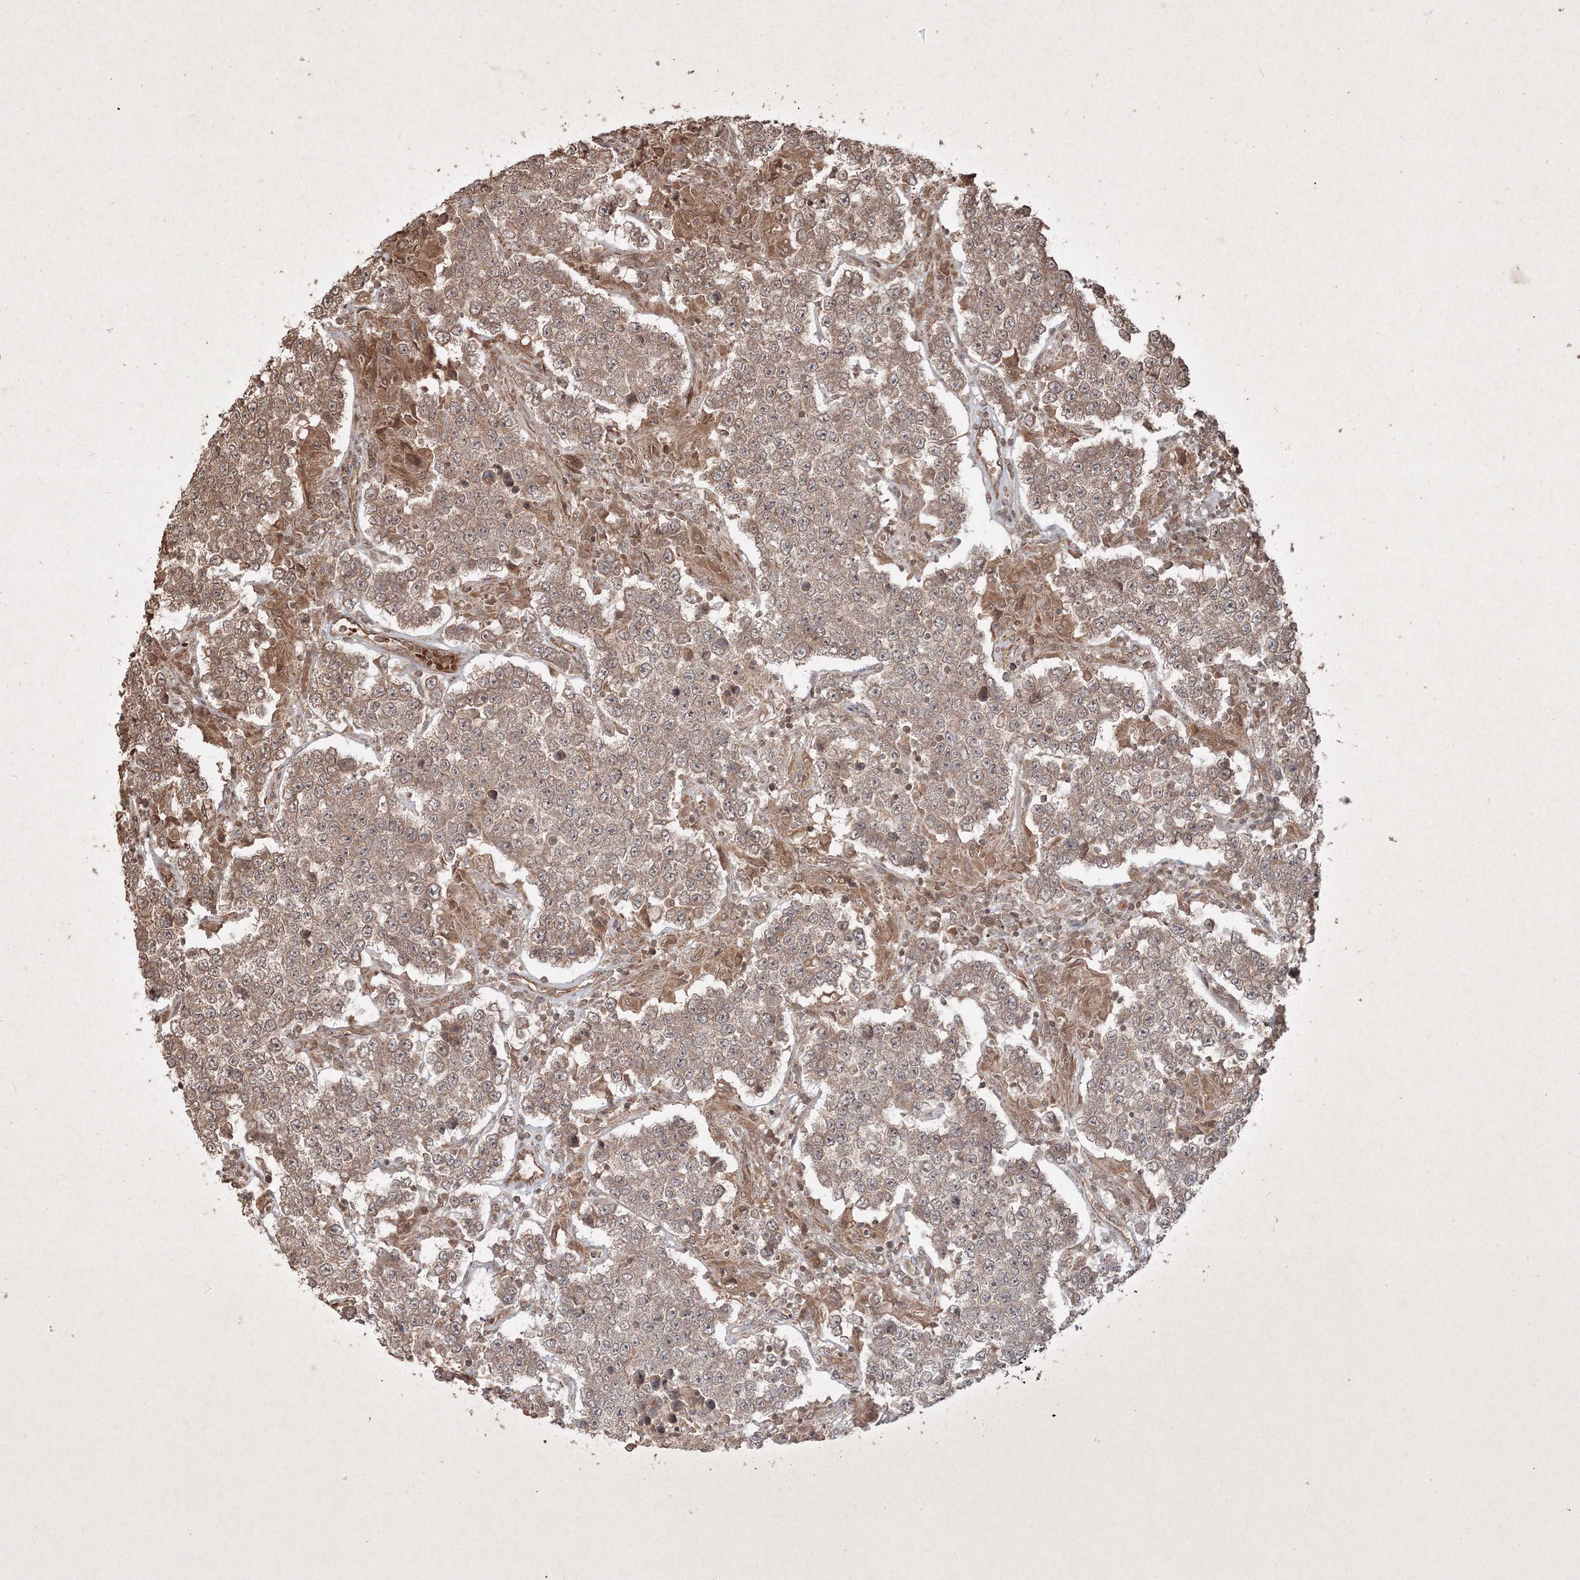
{"staining": {"intensity": "weak", "quantity": ">75%", "location": "cytoplasmic/membranous"}, "tissue": "testis cancer", "cell_type": "Tumor cells", "image_type": "cancer", "snomed": [{"axis": "morphology", "description": "Normal tissue, NOS"}, {"axis": "morphology", "description": "Urothelial carcinoma, High grade"}, {"axis": "morphology", "description": "Seminoma, NOS"}, {"axis": "morphology", "description": "Carcinoma, Embryonal, NOS"}, {"axis": "topography", "description": "Urinary bladder"}, {"axis": "topography", "description": "Testis"}], "caption": "This photomicrograph displays IHC staining of human testis cancer, with low weak cytoplasmic/membranous positivity in about >75% of tumor cells.", "gene": "PELI3", "patient": {"sex": "male", "age": 41}}